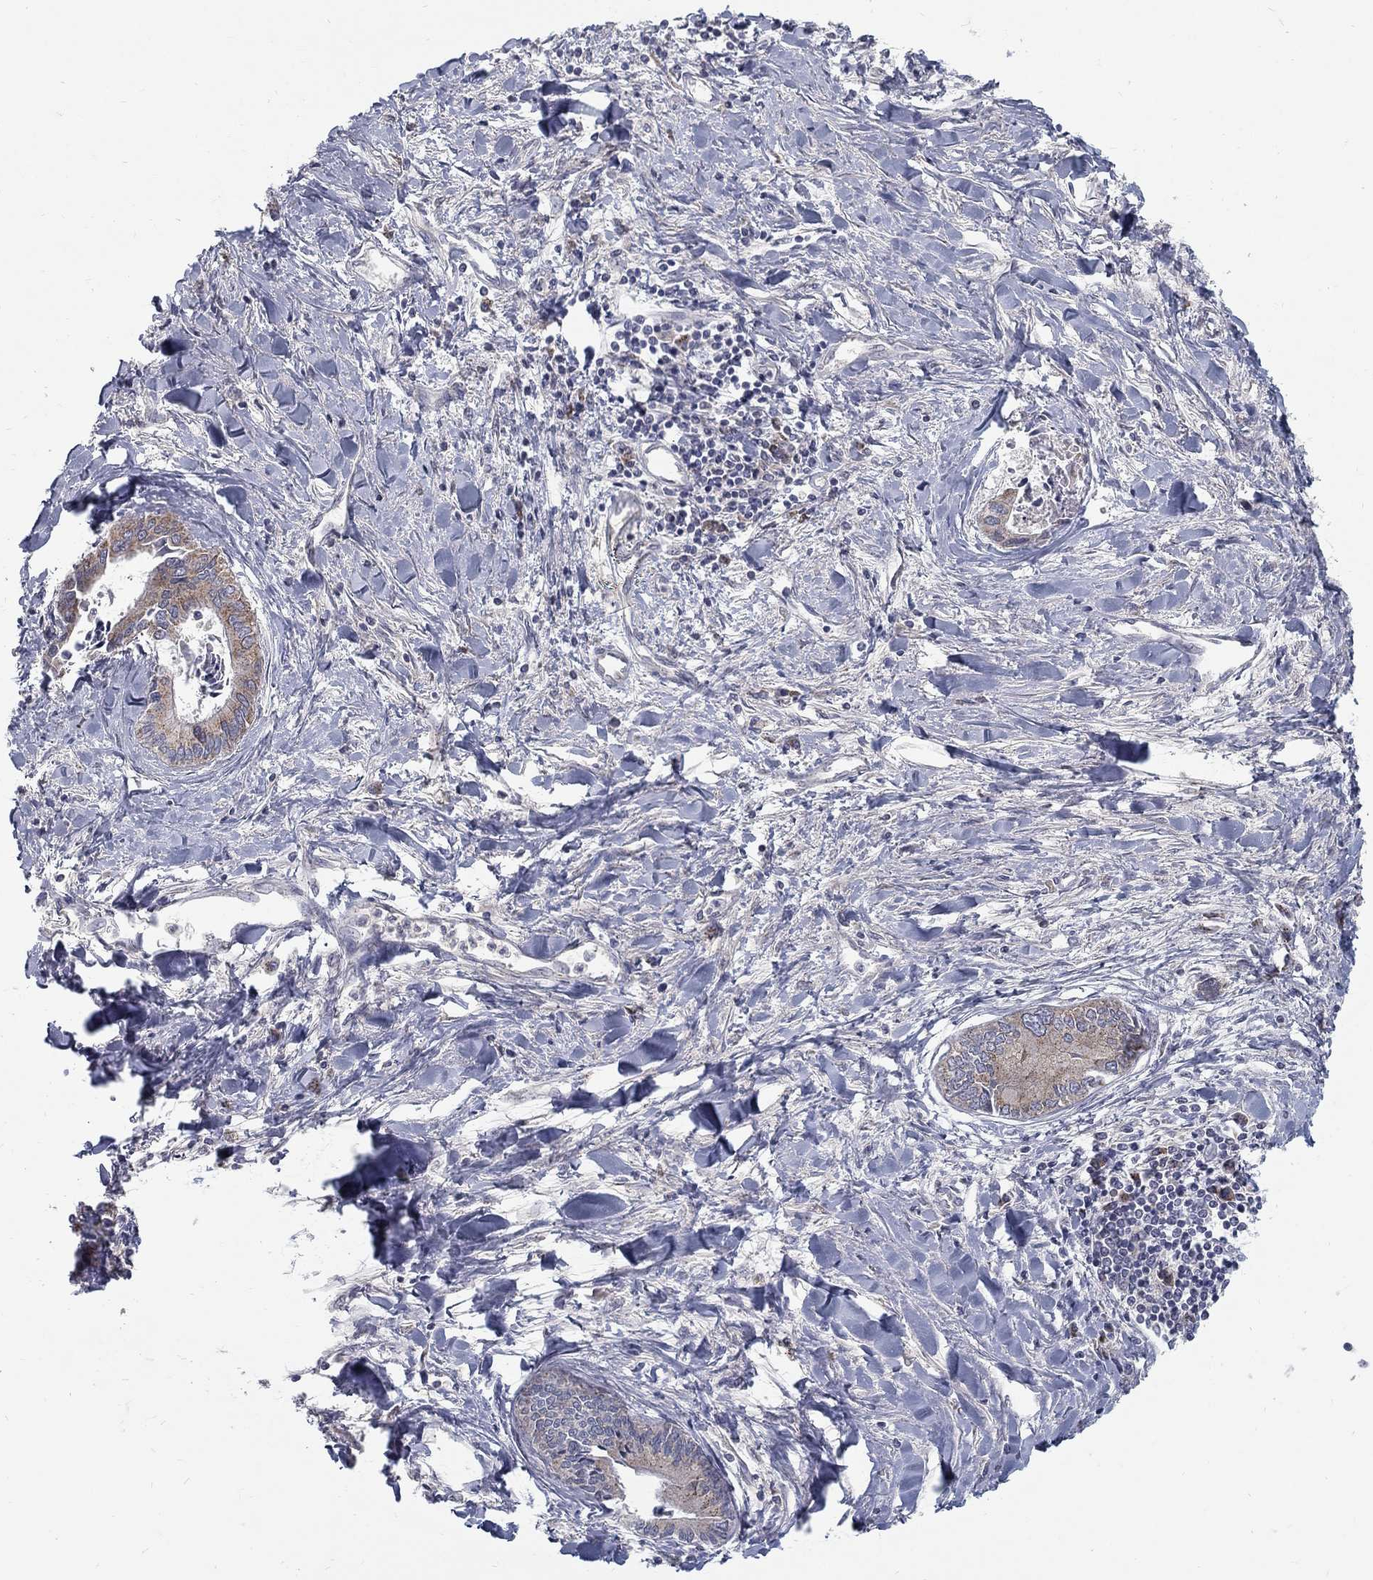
{"staining": {"intensity": "moderate", "quantity": "25%-75%", "location": "cytoplasmic/membranous"}, "tissue": "liver cancer", "cell_type": "Tumor cells", "image_type": "cancer", "snomed": [{"axis": "morphology", "description": "Cholangiocarcinoma"}, {"axis": "topography", "description": "Liver"}], "caption": "Liver cholangiocarcinoma stained with DAB immunohistochemistry (IHC) demonstrates medium levels of moderate cytoplasmic/membranous positivity in about 25%-75% of tumor cells. (IHC, brightfield microscopy, high magnification).", "gene": "PANK3", "patient": {"sex": "male", "age": 66}}